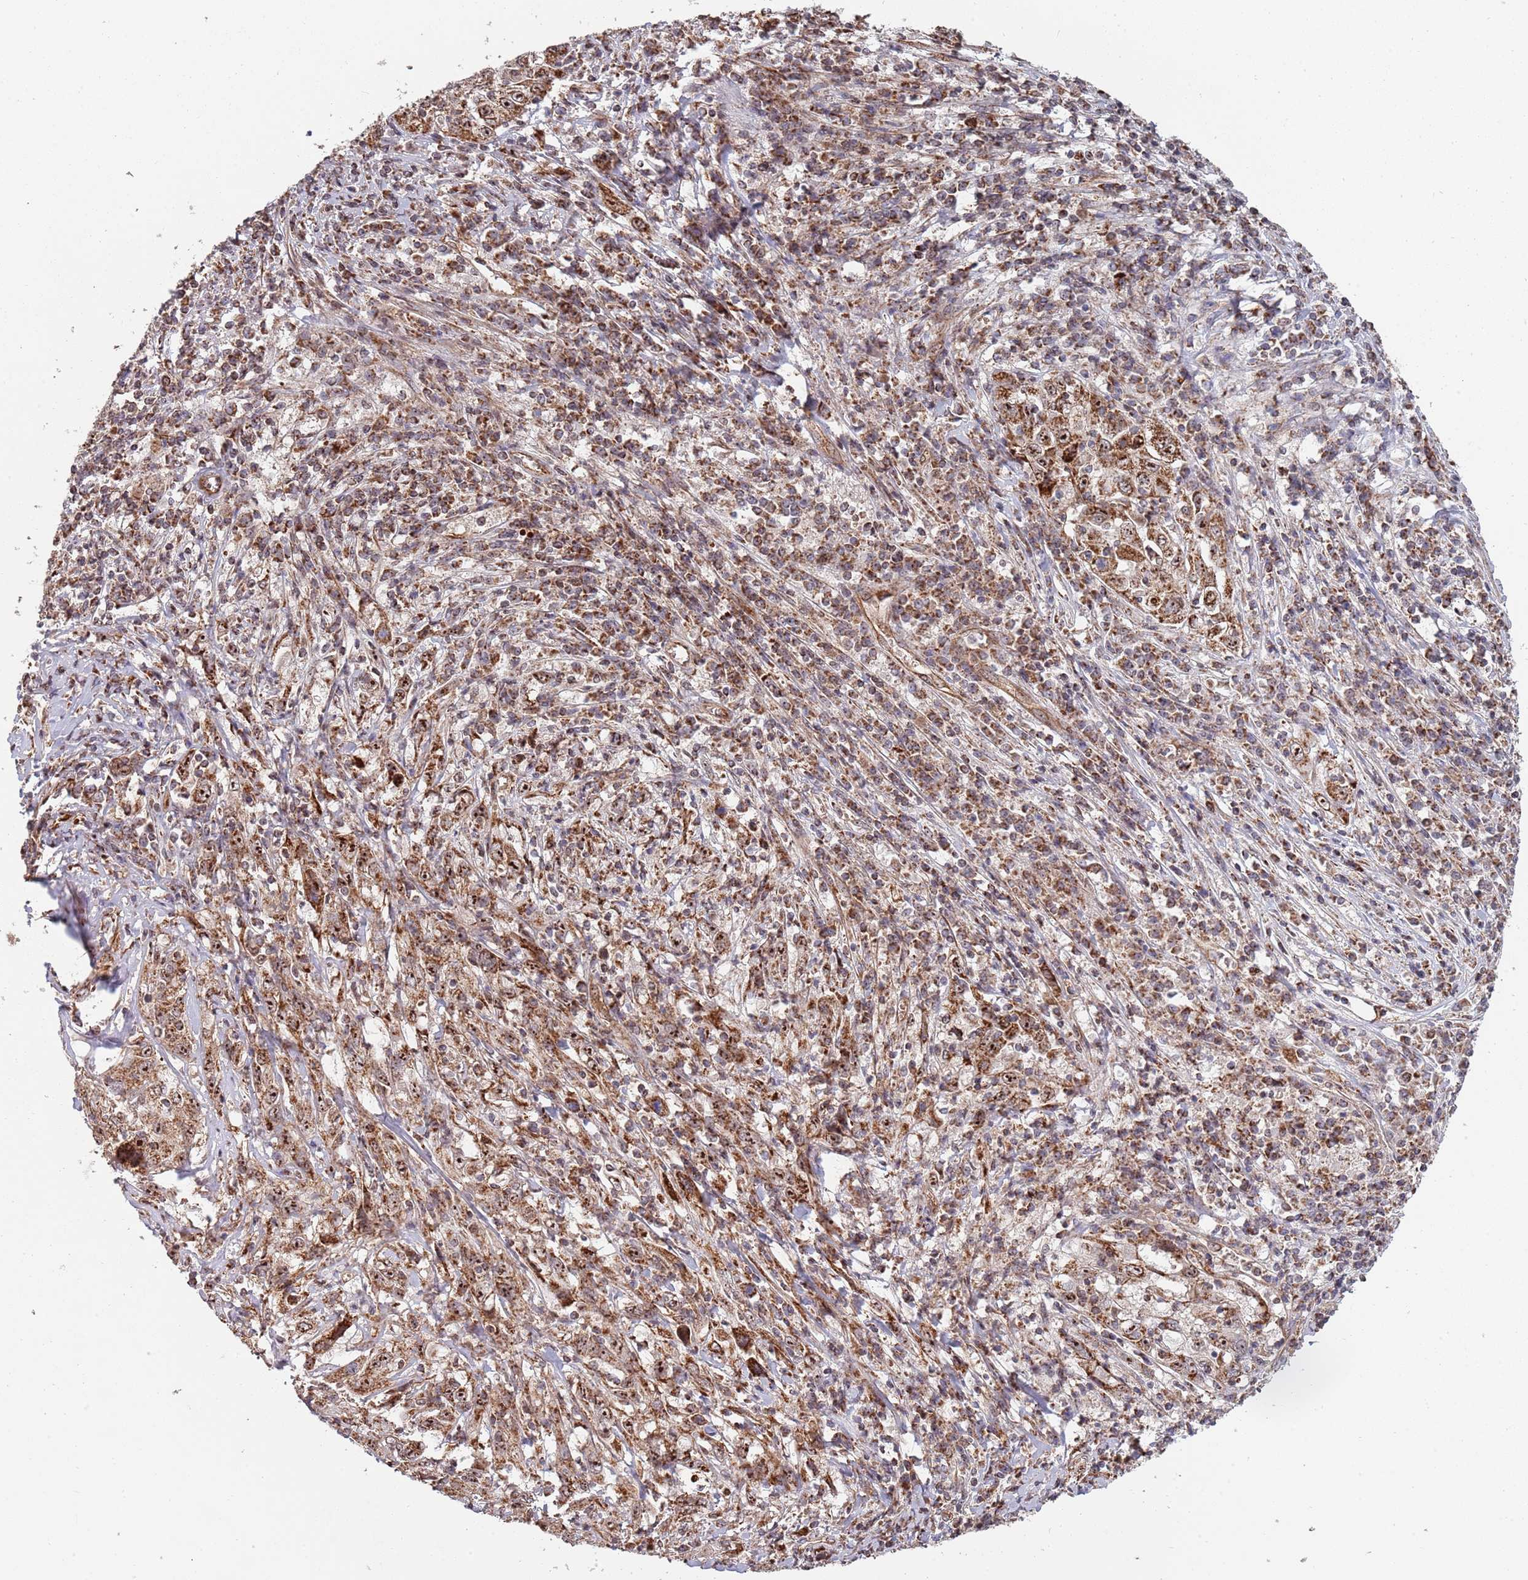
{"staining": {"intensity": "moderate", "quantity": ">75%", "location": "cytoplasmic/membranous"}, "tissue": "cervical cancer", "cell_type": "Tumor cells", "image_type": "cancer", "snomed": [{"axis": "morphology", "description": "Squamous cell carcinoma, NOS"}, {"axis": "topography", "description": "Cervix"}], "caption": "Cervical cancer (squamous cell carcinoma) stained with a protein marker reveals moderate staining in tumor cells.", "gene": "DCHS1", "patient": {"sex": "female", "age": 46}}